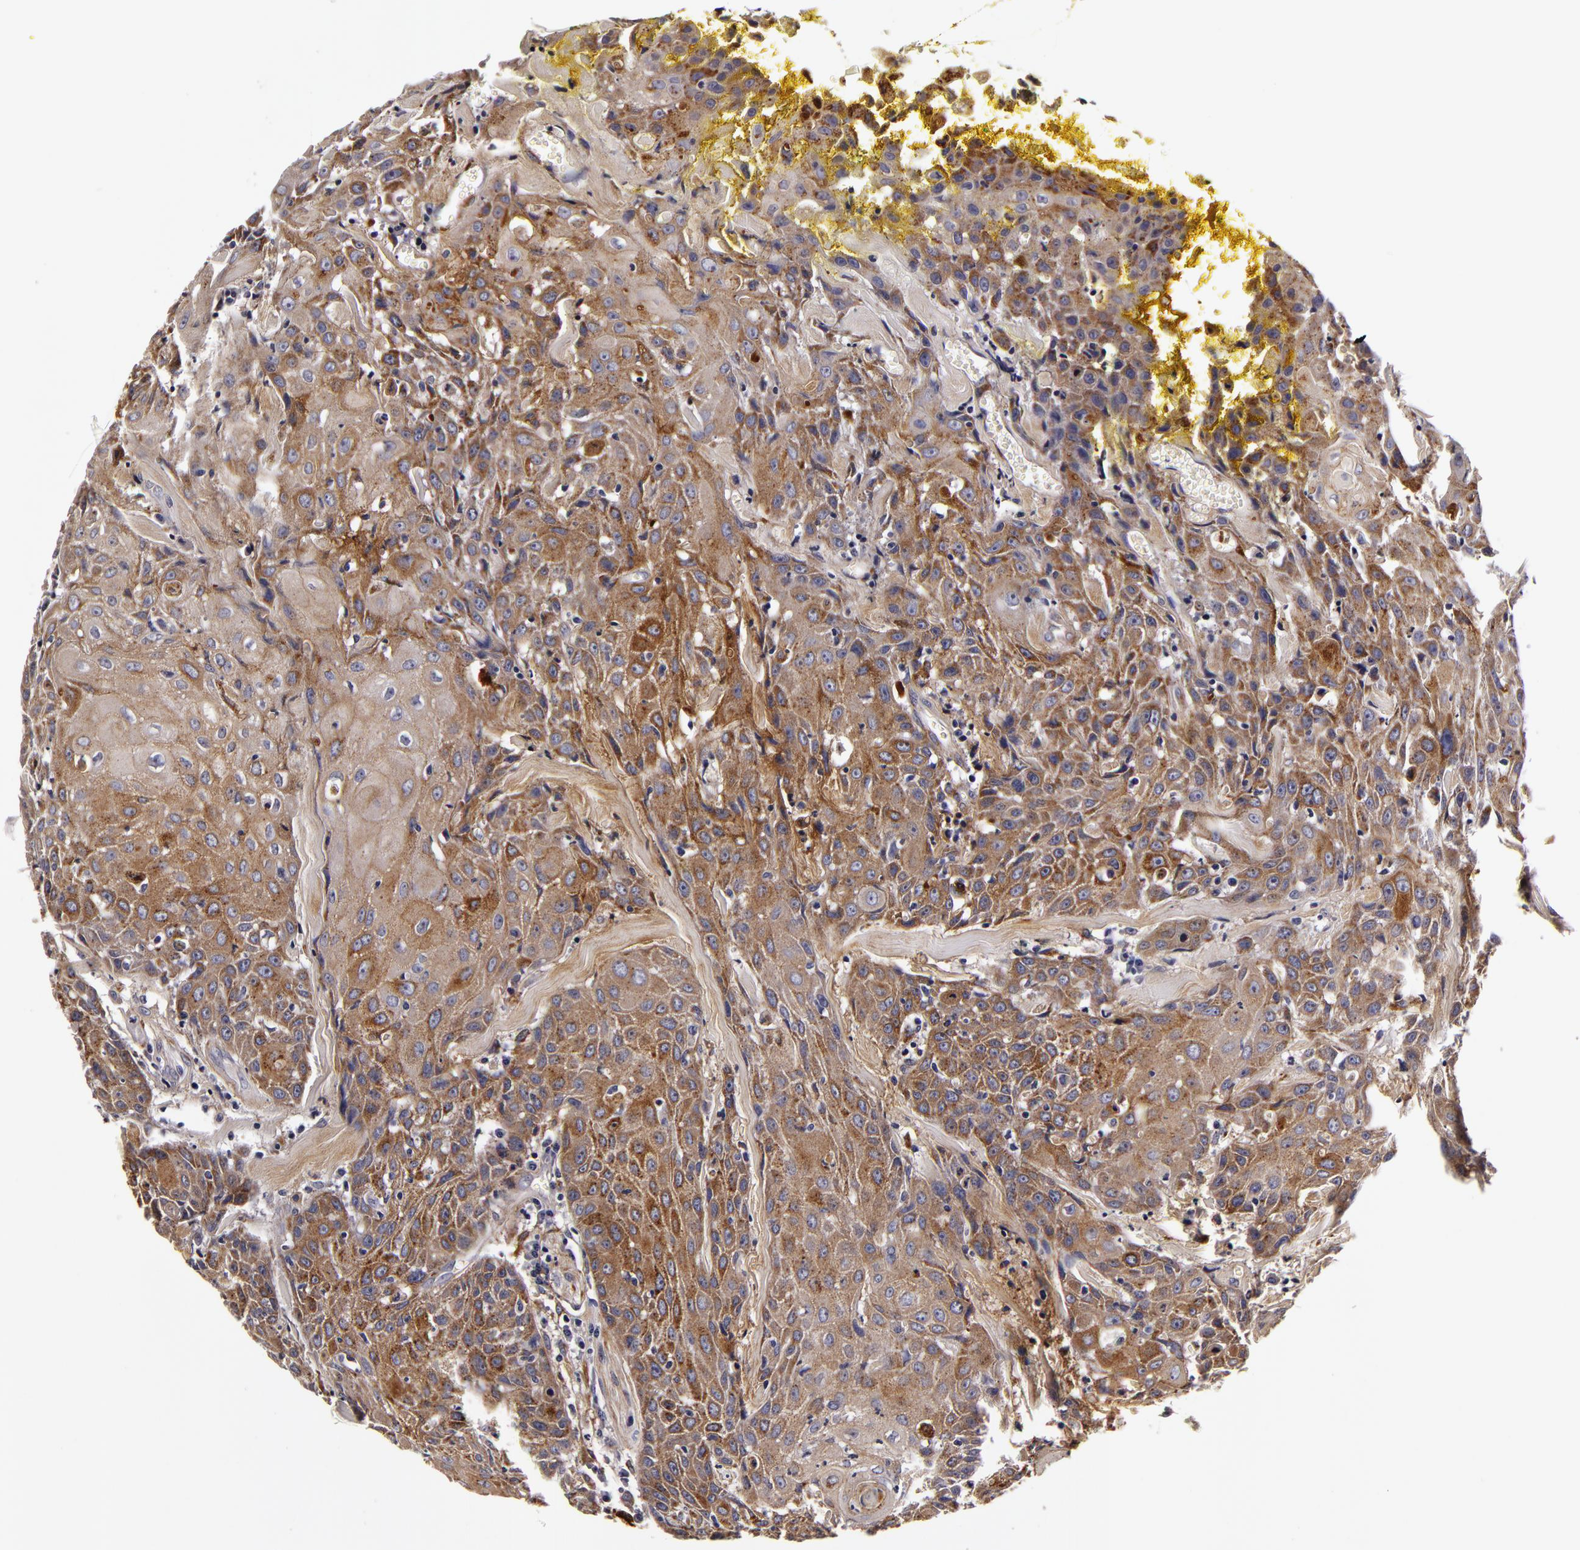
{"staining": {"intensity": "moderate", "quantity": "25%-75%", "location": "cytoplasmic/membranous"}, "tissue": "head and neck cancer", "cell_type": "Tumor cells", "image_type": "cancer", "snomed": [{"axis": "morphology", "description": "Squamous cell carcinoma, NOS"}, {"axis": "topography", "description": "Oral tissue"}, {"axis": "topography", "description": "Head-Neck"}], "caption": "This is a photomicrograph of immunohistochemistry (IHC) staining of squamous cell carcinoma (head and neck), which shows moderate expression in the cytoplasmic/membranous of tumor cells.", "gene": "LGALS3BP", "patient": {"sex": "female", "age": 82}}